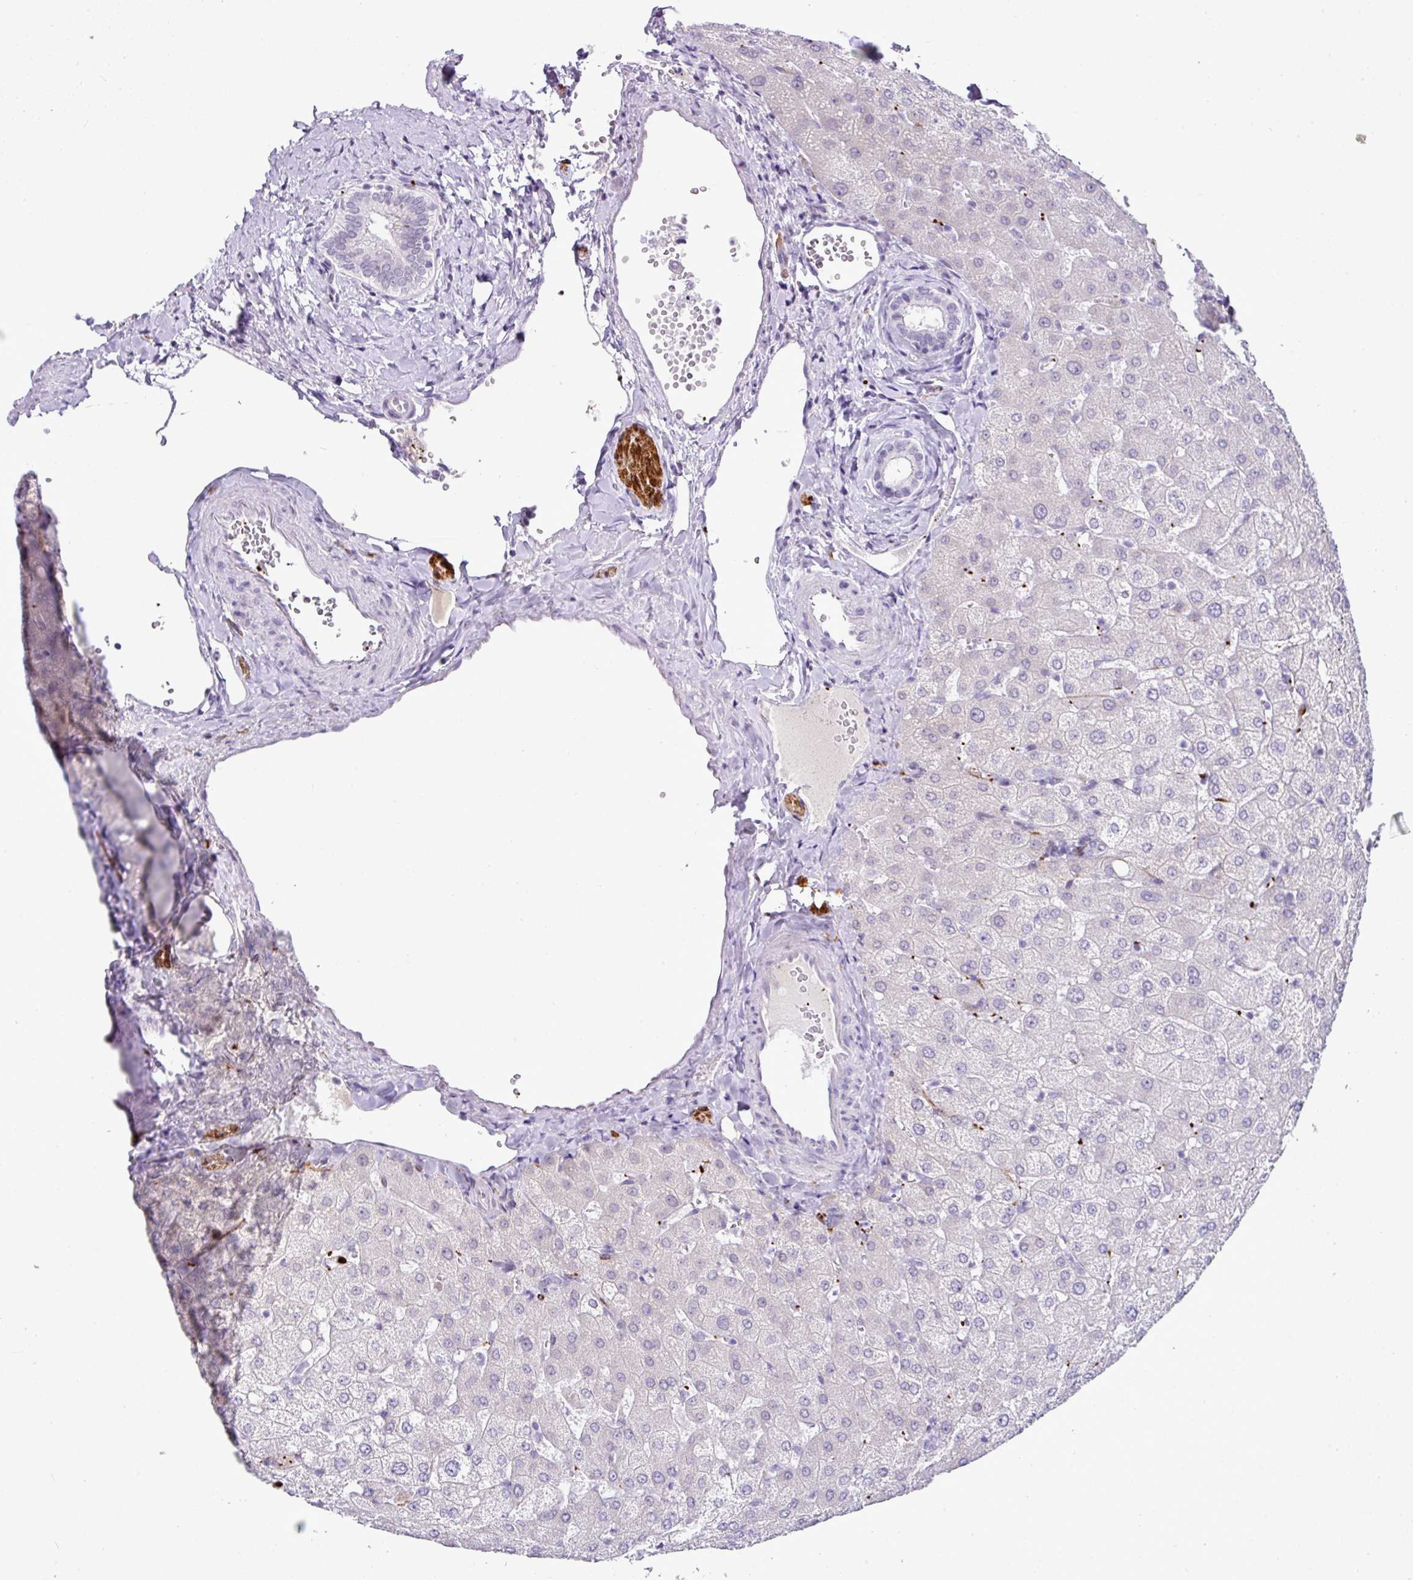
{"staining": {"intensity": "negative", "quantity": "none", "location": "none"}, "tissue": "liver", "cell_type": "Cholangiocytes", "image_type": "normal", "snomed": [{"axis": "morphology", "description": "Normal tissue, NOS"}, {"axis": "topography", "description": "Liver"}], "caption": "A photomicrograph of liver stained for a protein demonstrates no brown staining in cholangiocytes.", "gene": "CMTM5", "patient": {"sex": "female", "age": 54}}